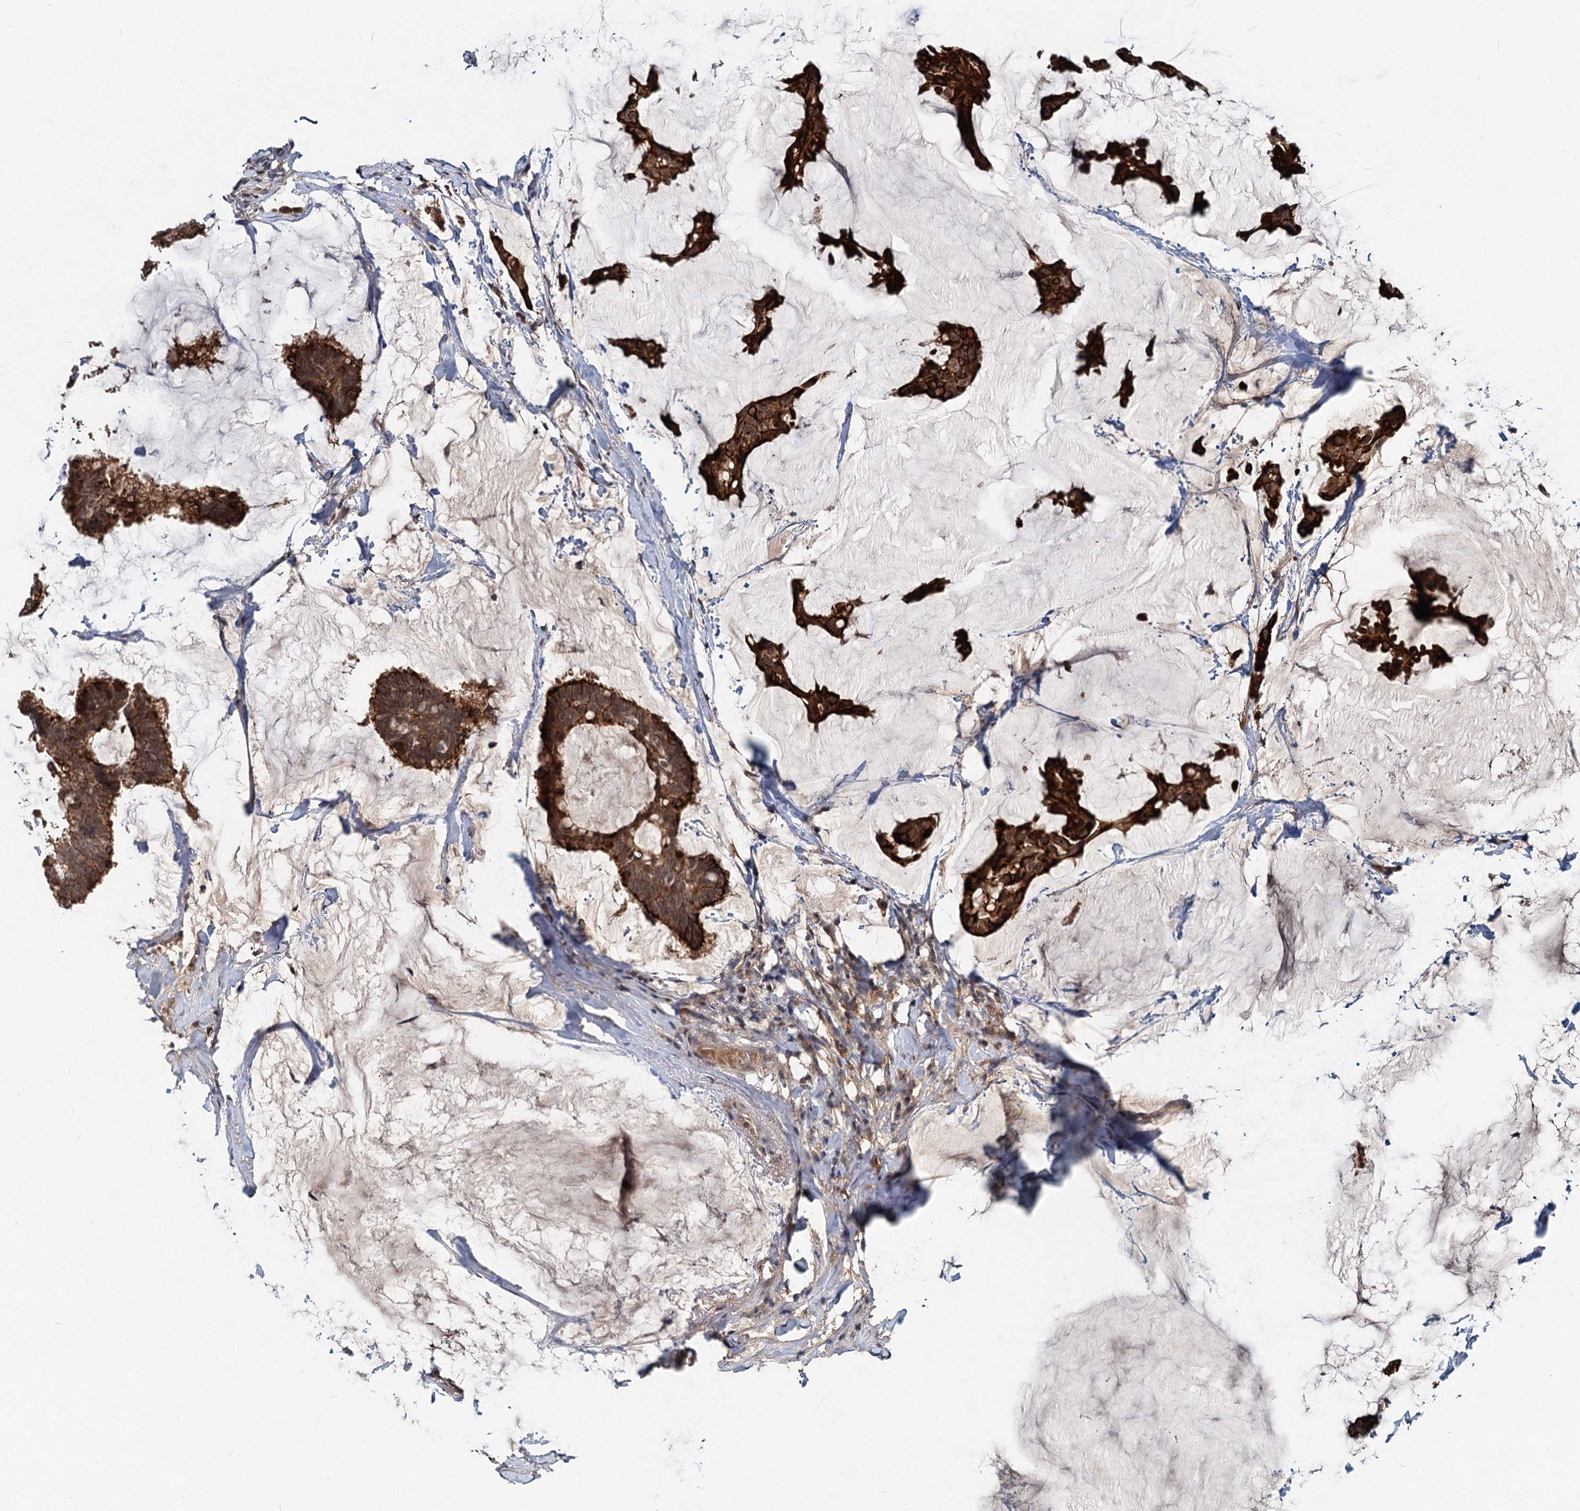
{"staining": {"intensity": "strong", "quantity": ">75%", "location": "cytoplasmic/membranous"}, "tissue": "breast cancer", "cell_type": "Tumor cells", "image_type": "cancer", "snomed": [{"axis": "morphology", "description": "Duct carcinoma"}, {"axis": "topography", "description": "Breast"}], "caption": "Strong cytoplasmic/membranous protein positivity is present in about >75% of tumor cells in breast cancer.", "gene": "RITA1", "patient": {"sex": "female", "age": 93}}